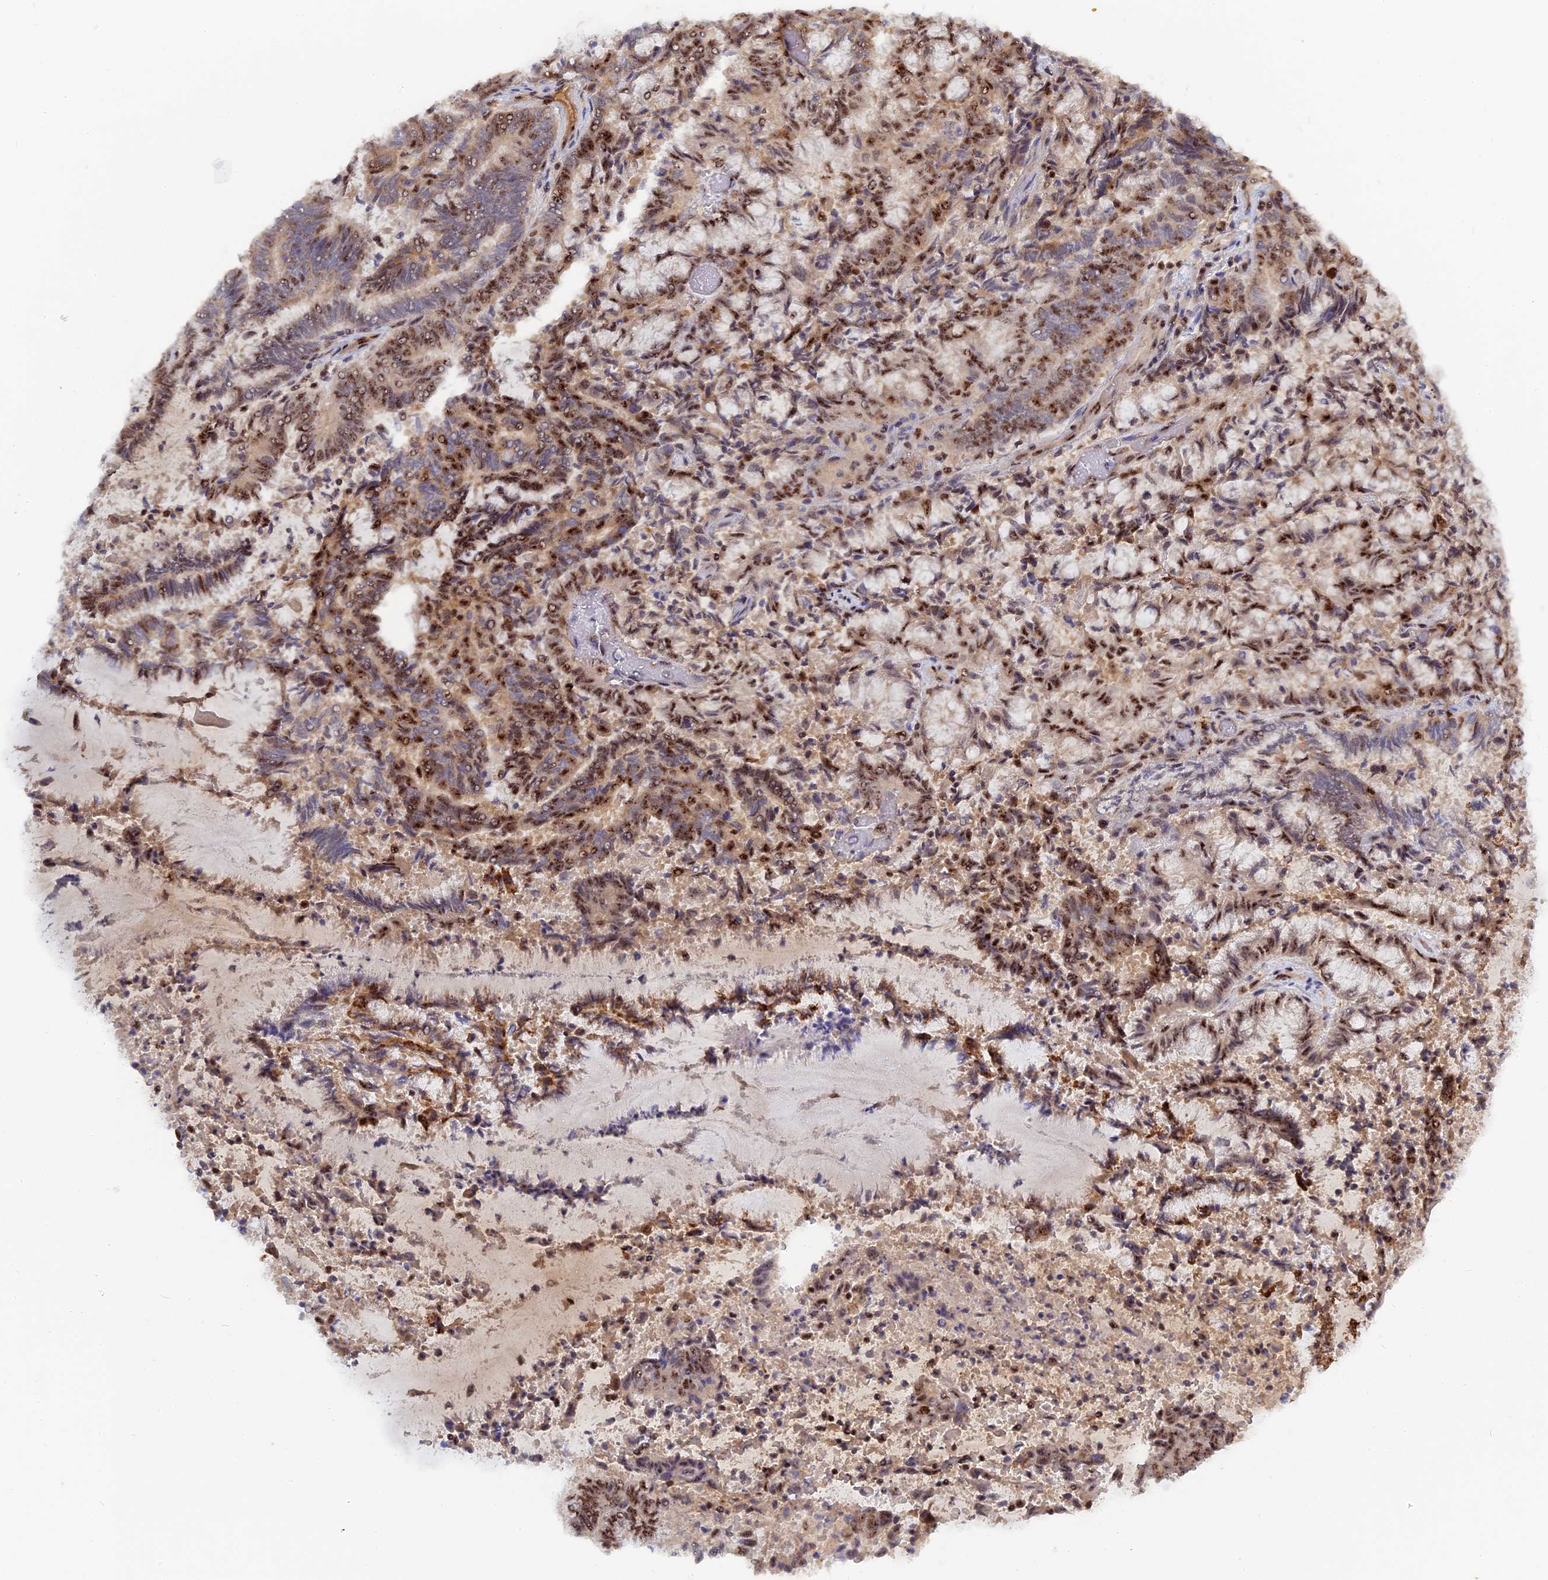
{"staining": {"intensity": "moderate", "quantity": "25%-75%", "location": "nuclear"}, "tissue": "endometrial cancer", "cell_type": "Tumor cells", "image_type": "cancer", "snomed": [{"axis": "morphology", "description": "Adenocarcinoma, NOS"}, {"axis": "topography", "description": "Endometrium"}], "caption": "Protein staining of endometrial cancer tissue demonstrates moderate nuclear positivity in approximately 25%-75% of tumor cells. The staining was performed using DAB, with brown indicating positive protein expression. Nuclei are stained blue with hematoxylin.", "gene": "TAB1", "patient": {"sex": "female", "age": 80}}